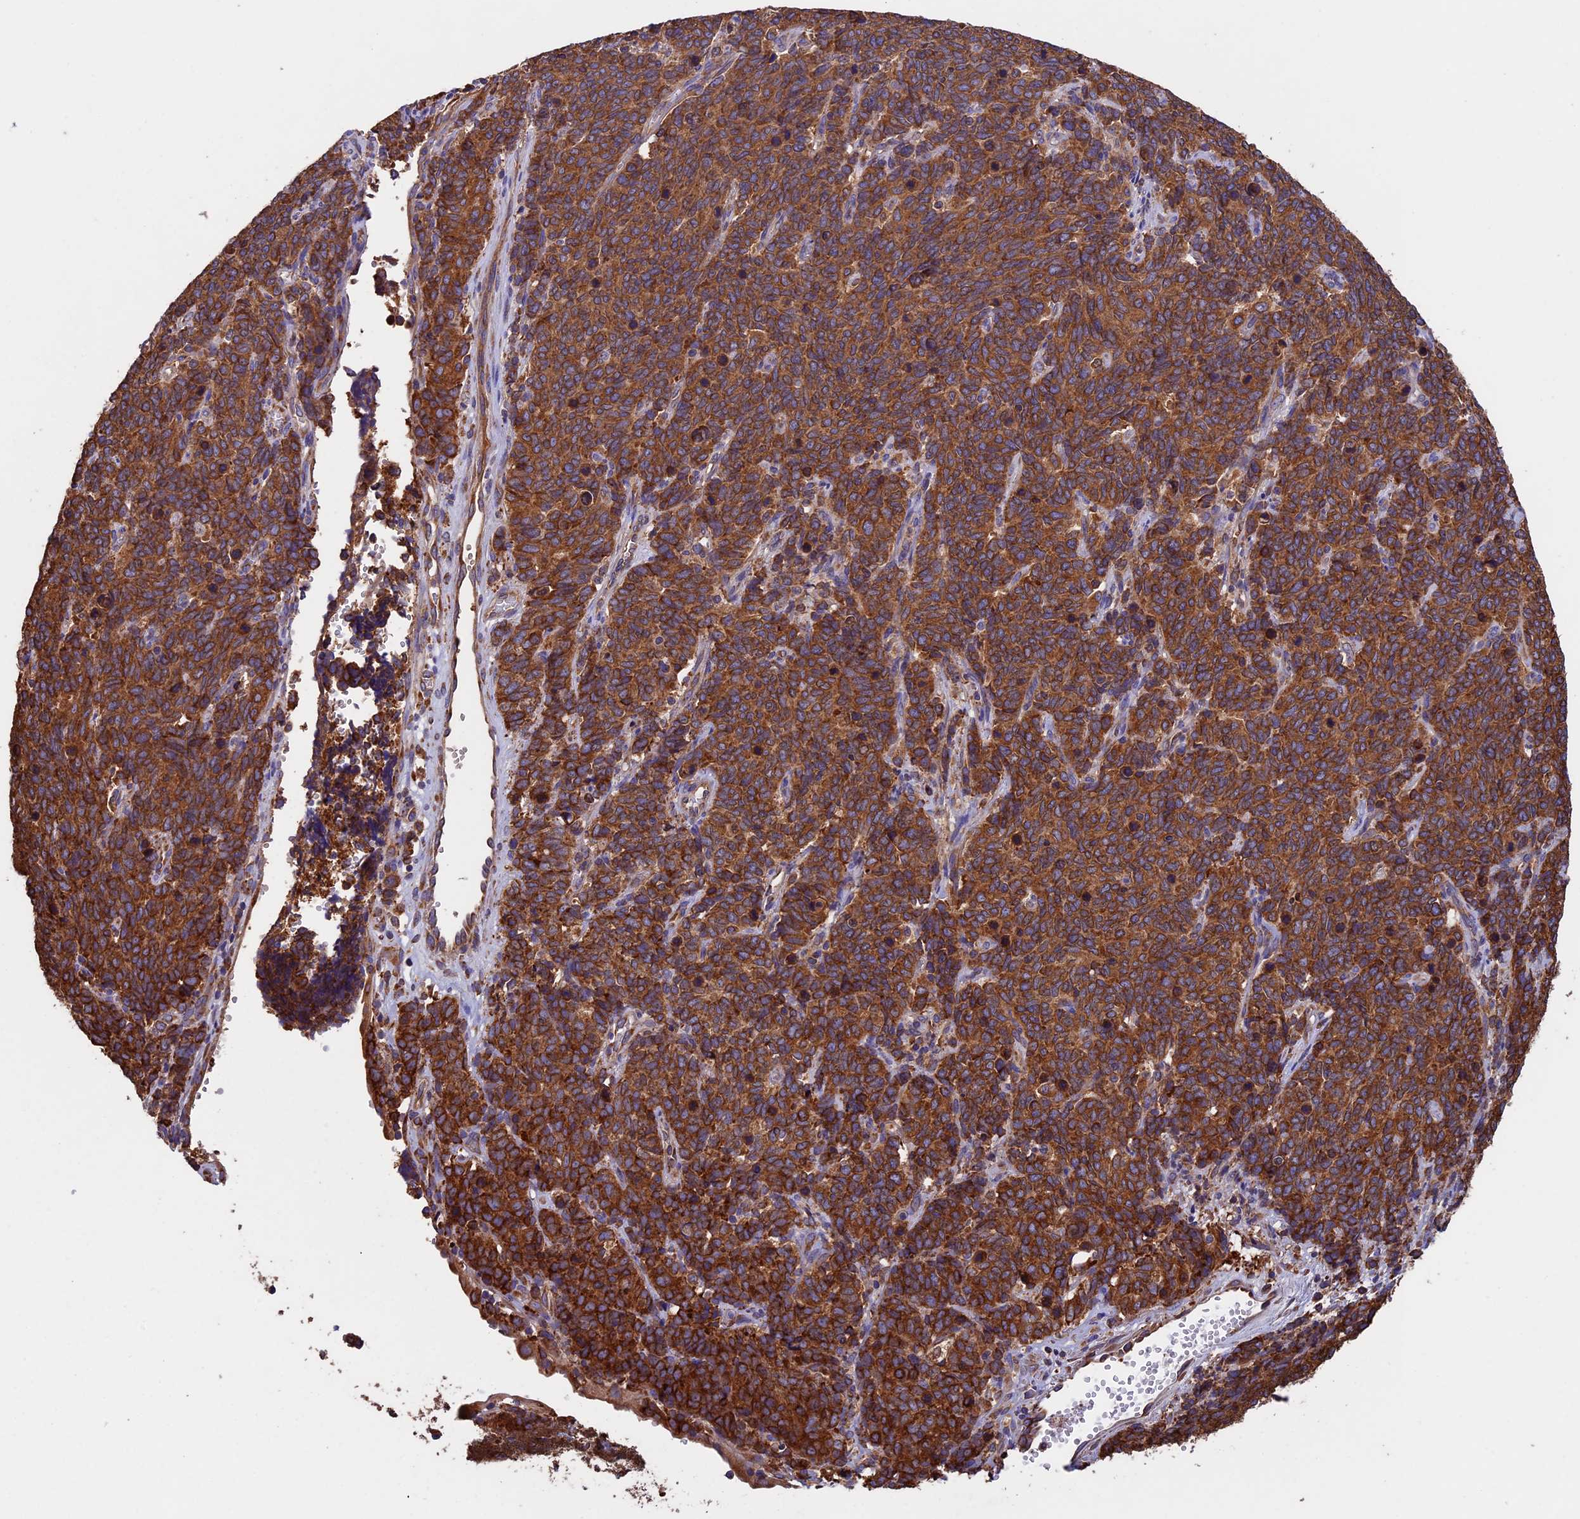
{"staining": {"intensity": "strong", "quantity": ">75%", "location": "cytoplasmic/membranous"}, "tissue": "cervical cancer", "cell_type": "Tumor cells", "image_type": "cancer", "snomed": [{"axis": "morphology", "description": "Squamous cell carcinoma, NOS"}, {"axis": "topography", "description": "Cervix"}], "caption": "Strong cytoplasmic/membranous expression is identified in about >75% of tumor cells in squamous cell carcinoma (cervical).", "gene": "BTBD3", "patient": {"sex": "female", "age": 60}}